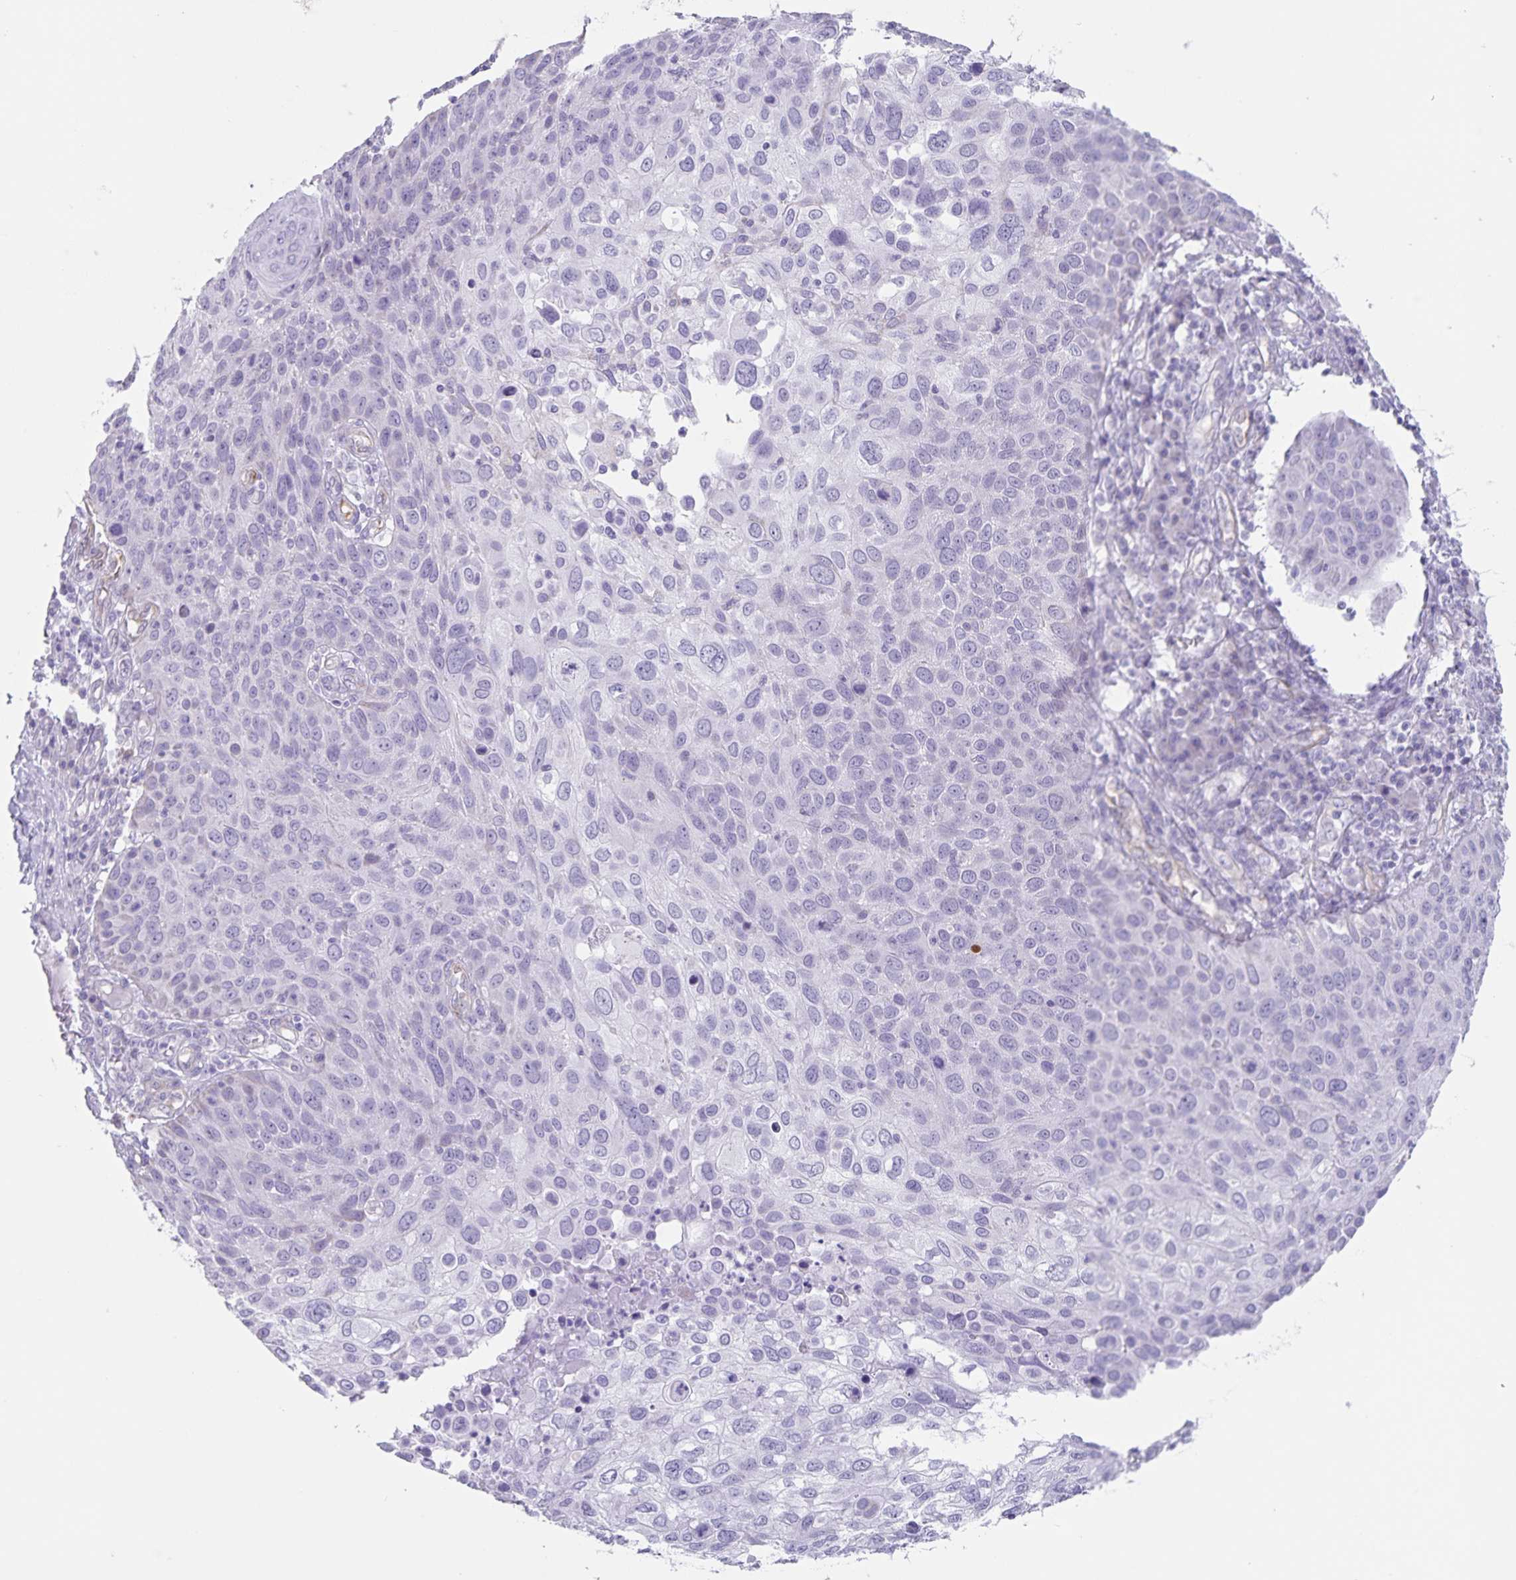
{"staining": {"intensity": "negative", "quantity": "none", "location": "none"}, "tissue": "skin cancer", "cell_type": "Tumor cells", "image_type": "cancer", "snomed": [{"axis": "morphology", "description": "Squamous cell carcinoma, NOS"}, {"axis": "topography", "description": "Skin"}], "caption": "The immunohistochemistry micrograph has no significant expression in tumor cells of skin cancer (squamous cell carcinoma) tissue. (Stains: DAB (3,3'-diaminobenzidine) IHC with hematoxylin counter stain, Microscopy: brightfield microscopy at high magnification).", "gene": "SYNM", "patient": {"sex": "male", "age": 87}}